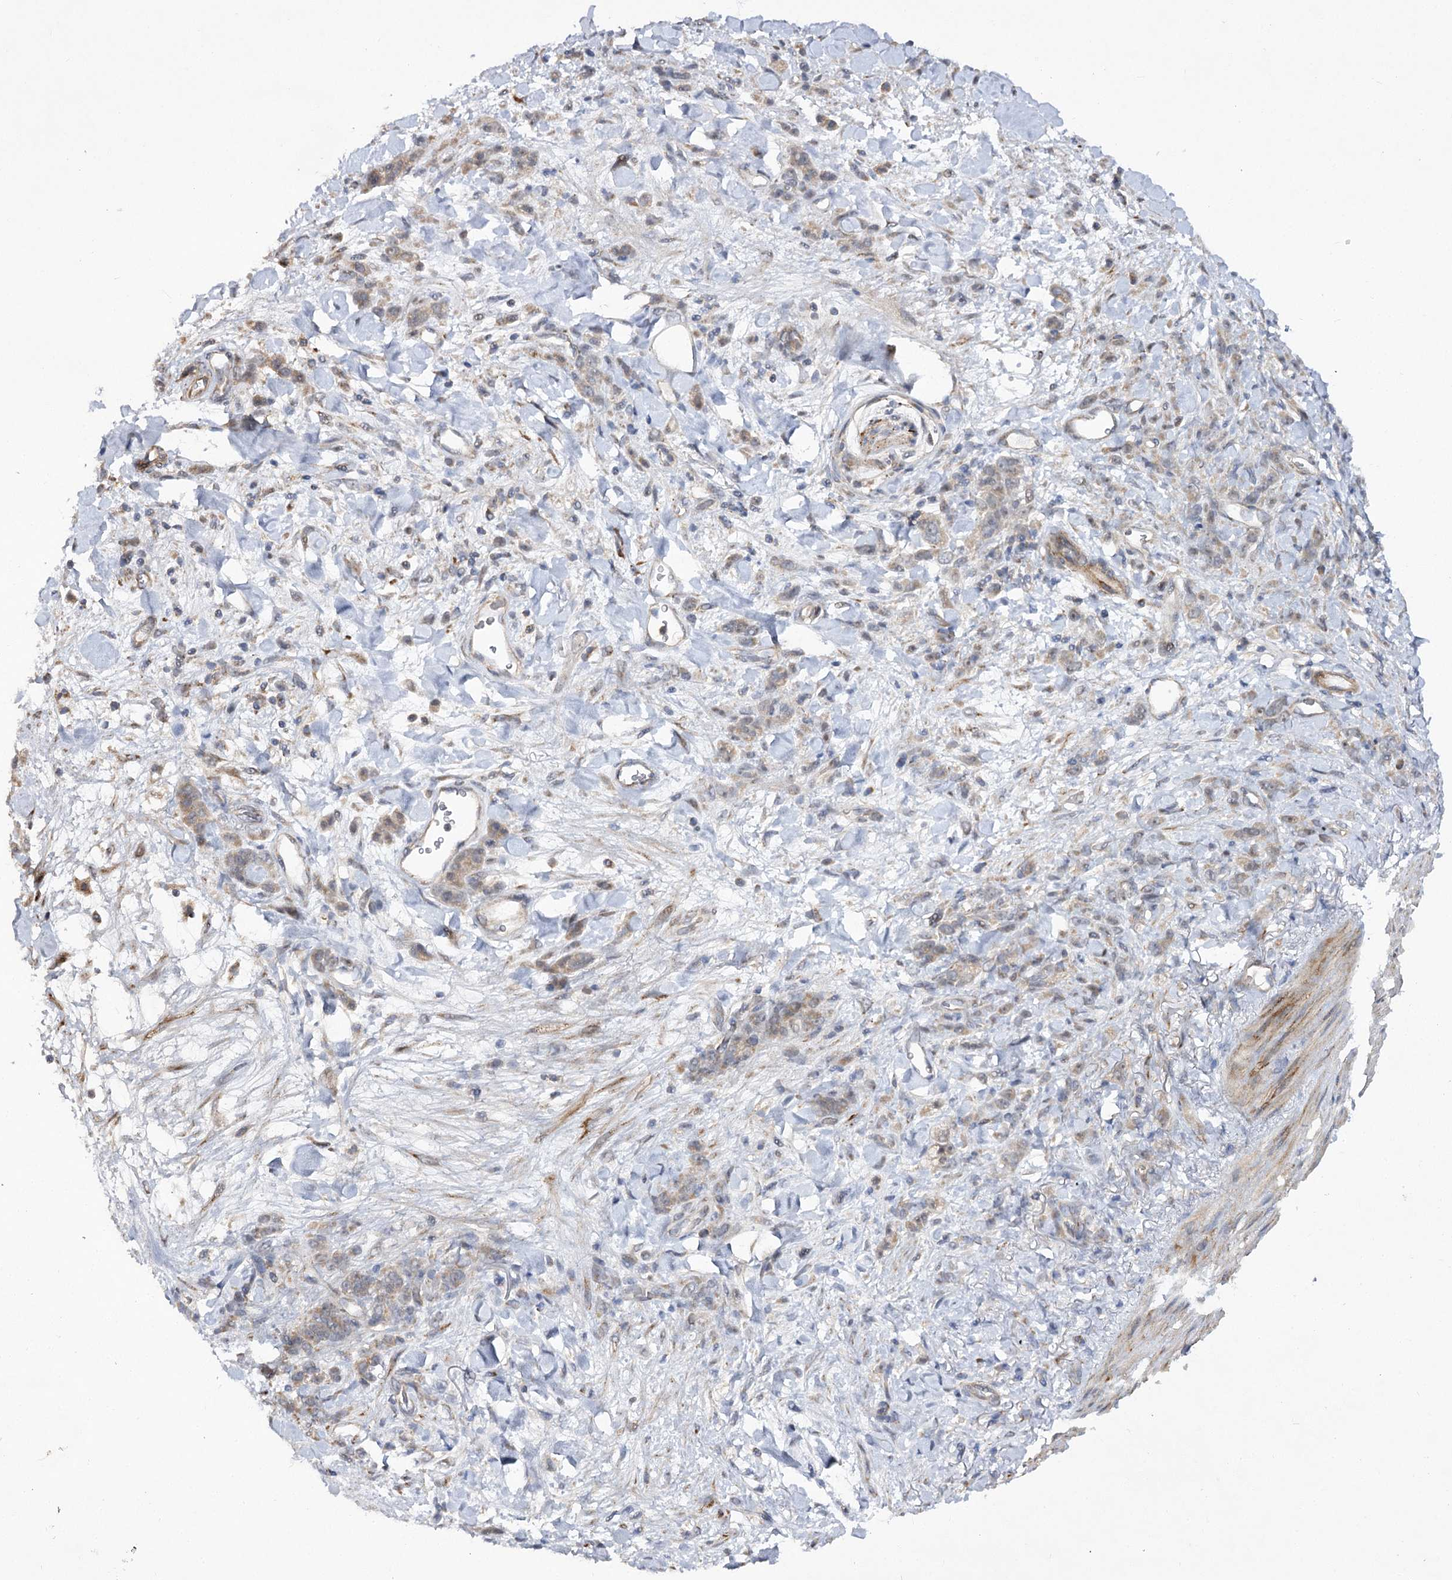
{"staining": {"intensity": "weak", "quantity": "25%-75%", "location": "cytoplasmic/membranous"}, "tissue": "stomach cancer", "cell_type": "Tumor cells", "image_type": "cancer", "snomed": [{"axis": "morphology", "description": "Normal tissue, NOS"}, {"axis": "morphology", "description": "Adenocarcinoma, NOS"}, {"axis": "topography", "description": "Stomach"}], "caption": "Immunohistochemical staining of stomach cancer demonstrates low levels of weak cytoplasmic/membranous protein staining in about 25%-75% of tumor cells.", "gene": "SCRN3", "patient": {"sex": "male", "age": 82}}